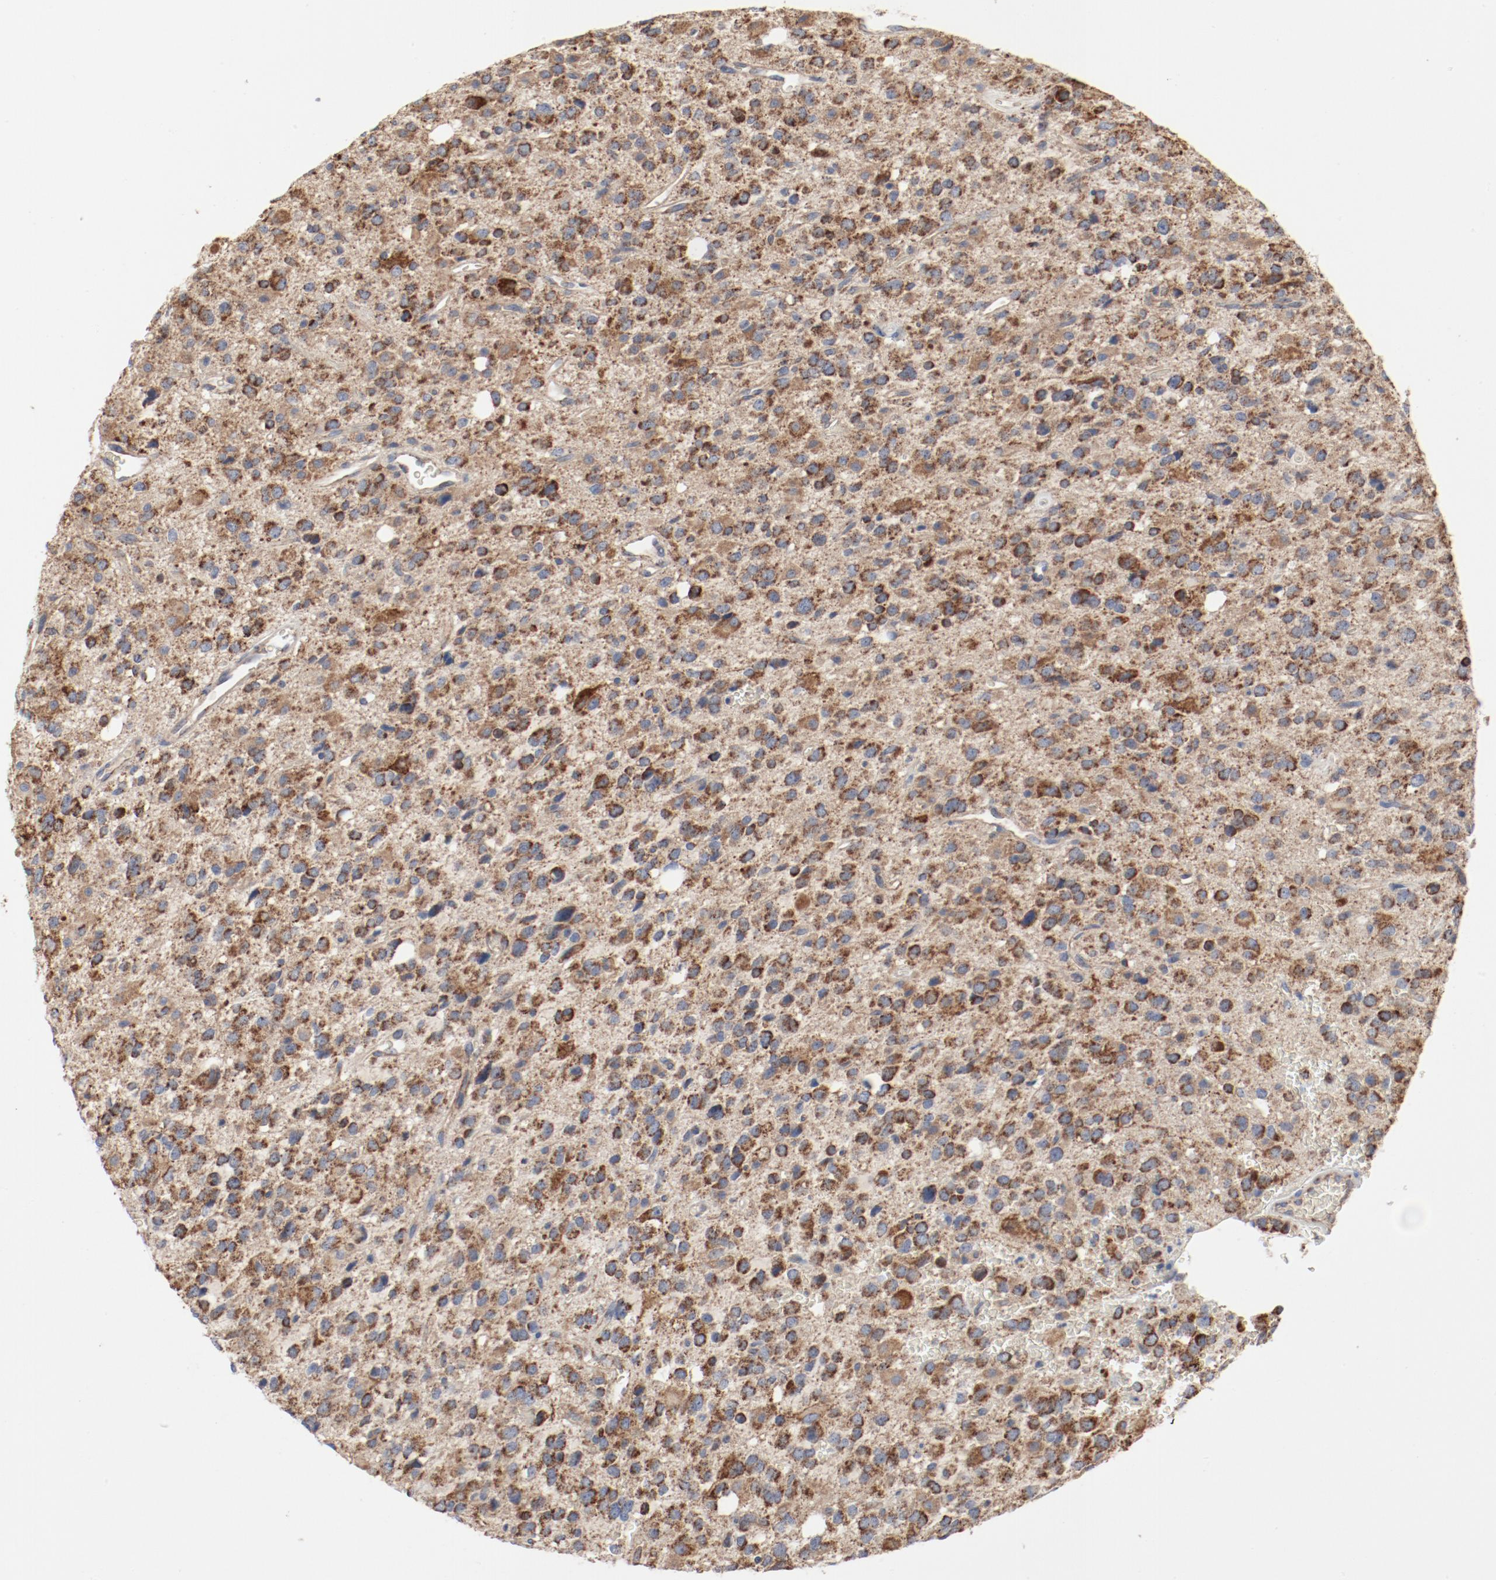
{"staining": {"intensity": "moderate", "quantity": "25%-75%", "location": "cytoplasmic/membranous"}, "tissue": "glioma", "cell_type": "Tumor cells", "image_type": "cancer", "snomed": [{"axis": "morphology", "description": "Glioma, malignant, High grade"}, {"axis": "topography", "description": "Brain"}], "caption": "Immunohistochemical staining of malignant glioma (high-grade) displays medium levels of moderate cytoplasmic/membranous staining in approximately 25%-75% of tumor cells. The protein is stained brown, and the nuclei are stained in blue (DAB (3,3'-diaminobenzidine) IHC with brightfield microscopy, high magnification).", "gene": "SETD3", "patient": {"sex": "male", "age": 47}}